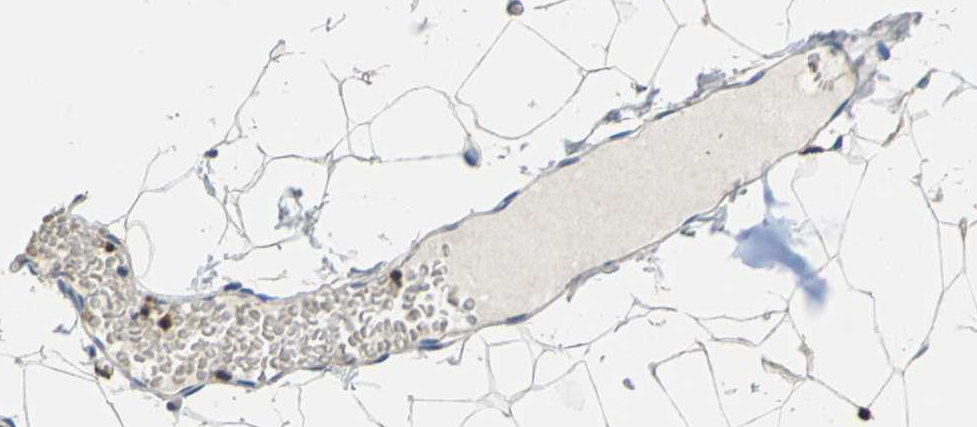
{"staining": {"intensity": "negative", "quantity": "none", "location": "none"}, "tissue": "adipose tissue", "cell_type": "Adipocytes", "image_type": "normal", "snomed": [{"axis": "morphology", "description": "Normal tissue, NOS"}, {"axis": "topography", "description": "Breast"}, {"axis": "topography", "description": "Soft tissue"}], "caption": "Immunohistochemical staining of unremarkable adipose tissue demonstrates no significant positivity in adipocytes.", "gene": "SEPTIN11", "patient": {"sex": "female", "age": 25}}